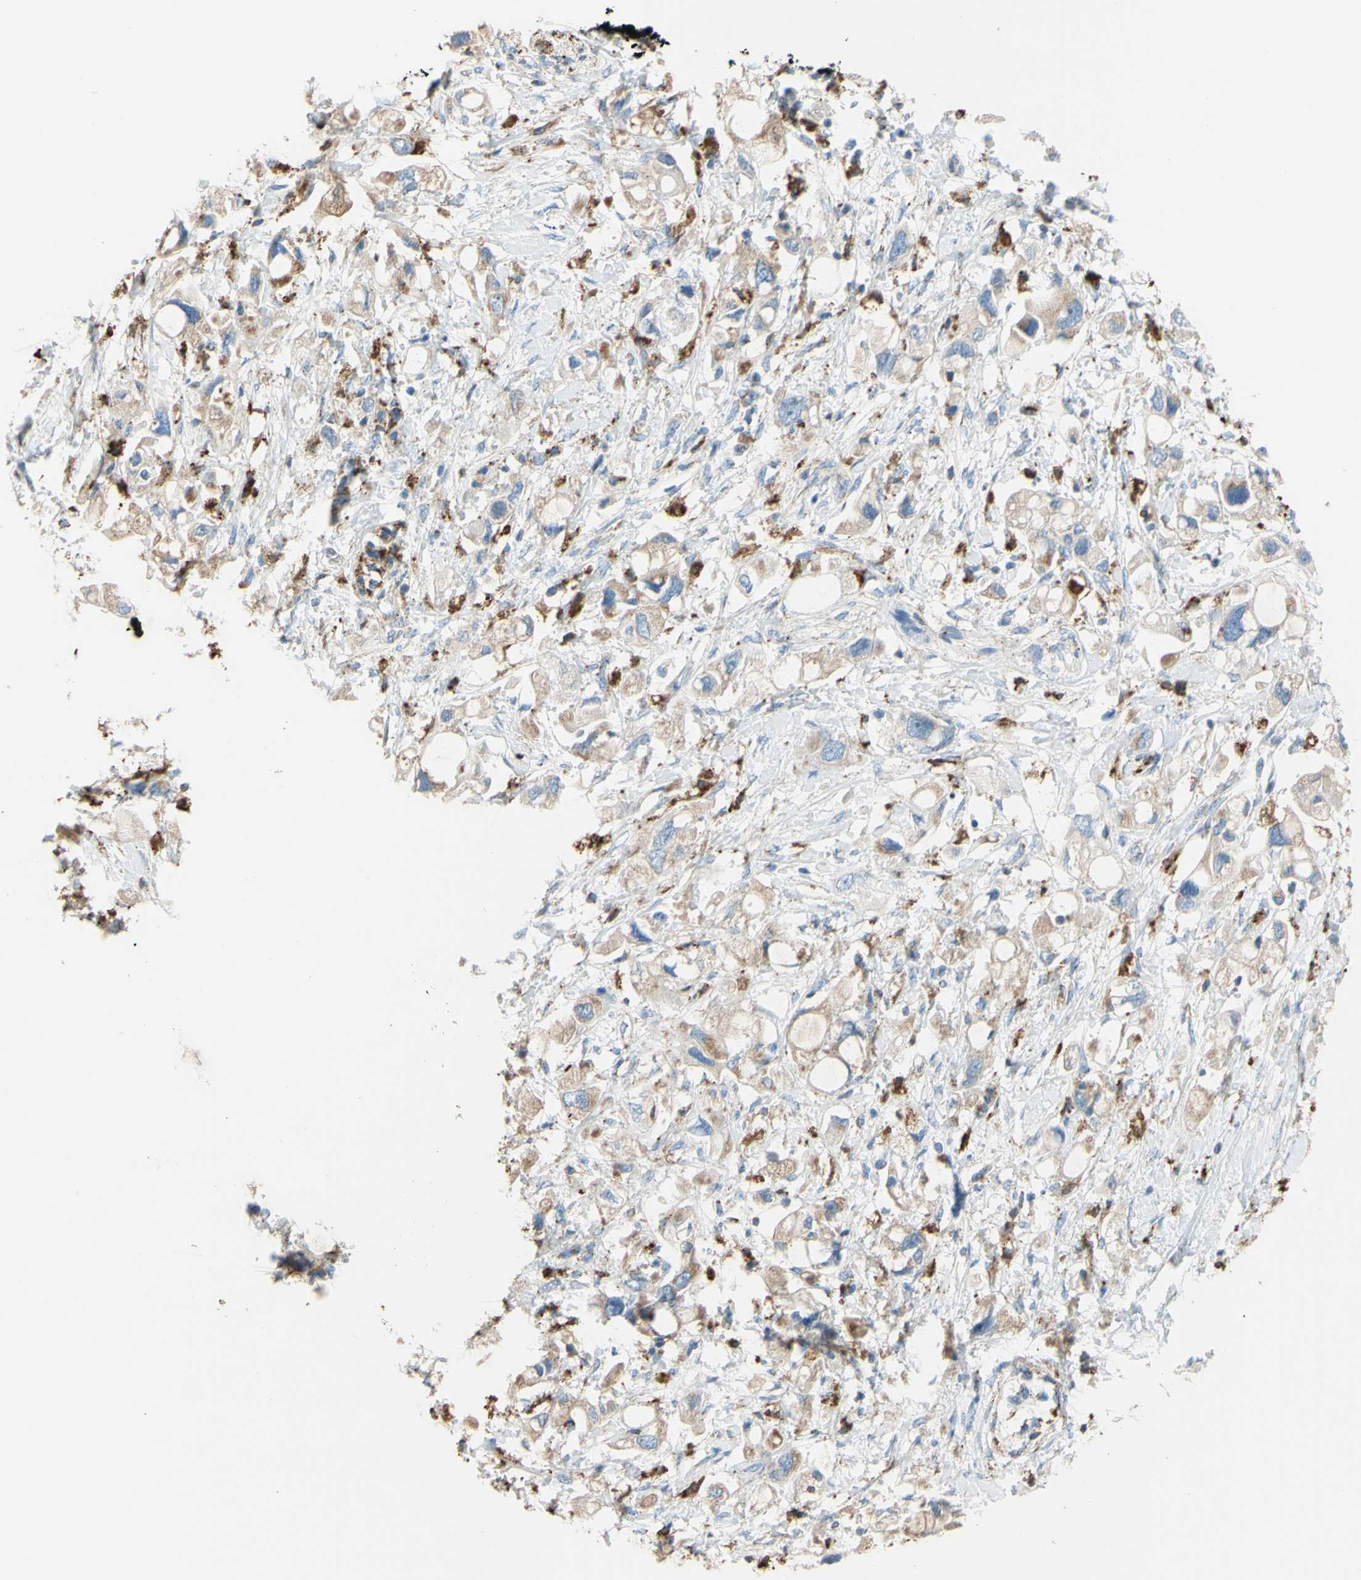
{"staining": {"intensity": "weak", "quantity": ">75%", "location": "cytoplasmic/membranous"}, "tissue": "pancreatic cancer", "cell_type": "Tumor cells", "image_type": "cancer", "snomed": [{"axis": "morphology", "description": "Adenocarcinoma, NOS"}, {"axis": "topography", "description": "Pancreas"}], "caption": "Brown immunohistochemical staining in human pancreatic adenocarcinoma displays weak cytoplasmic/membranous positivity in approximately >75% of tumor cells.", "gene": "CTSD", "patient": {"sex": "female", "age": 56}}